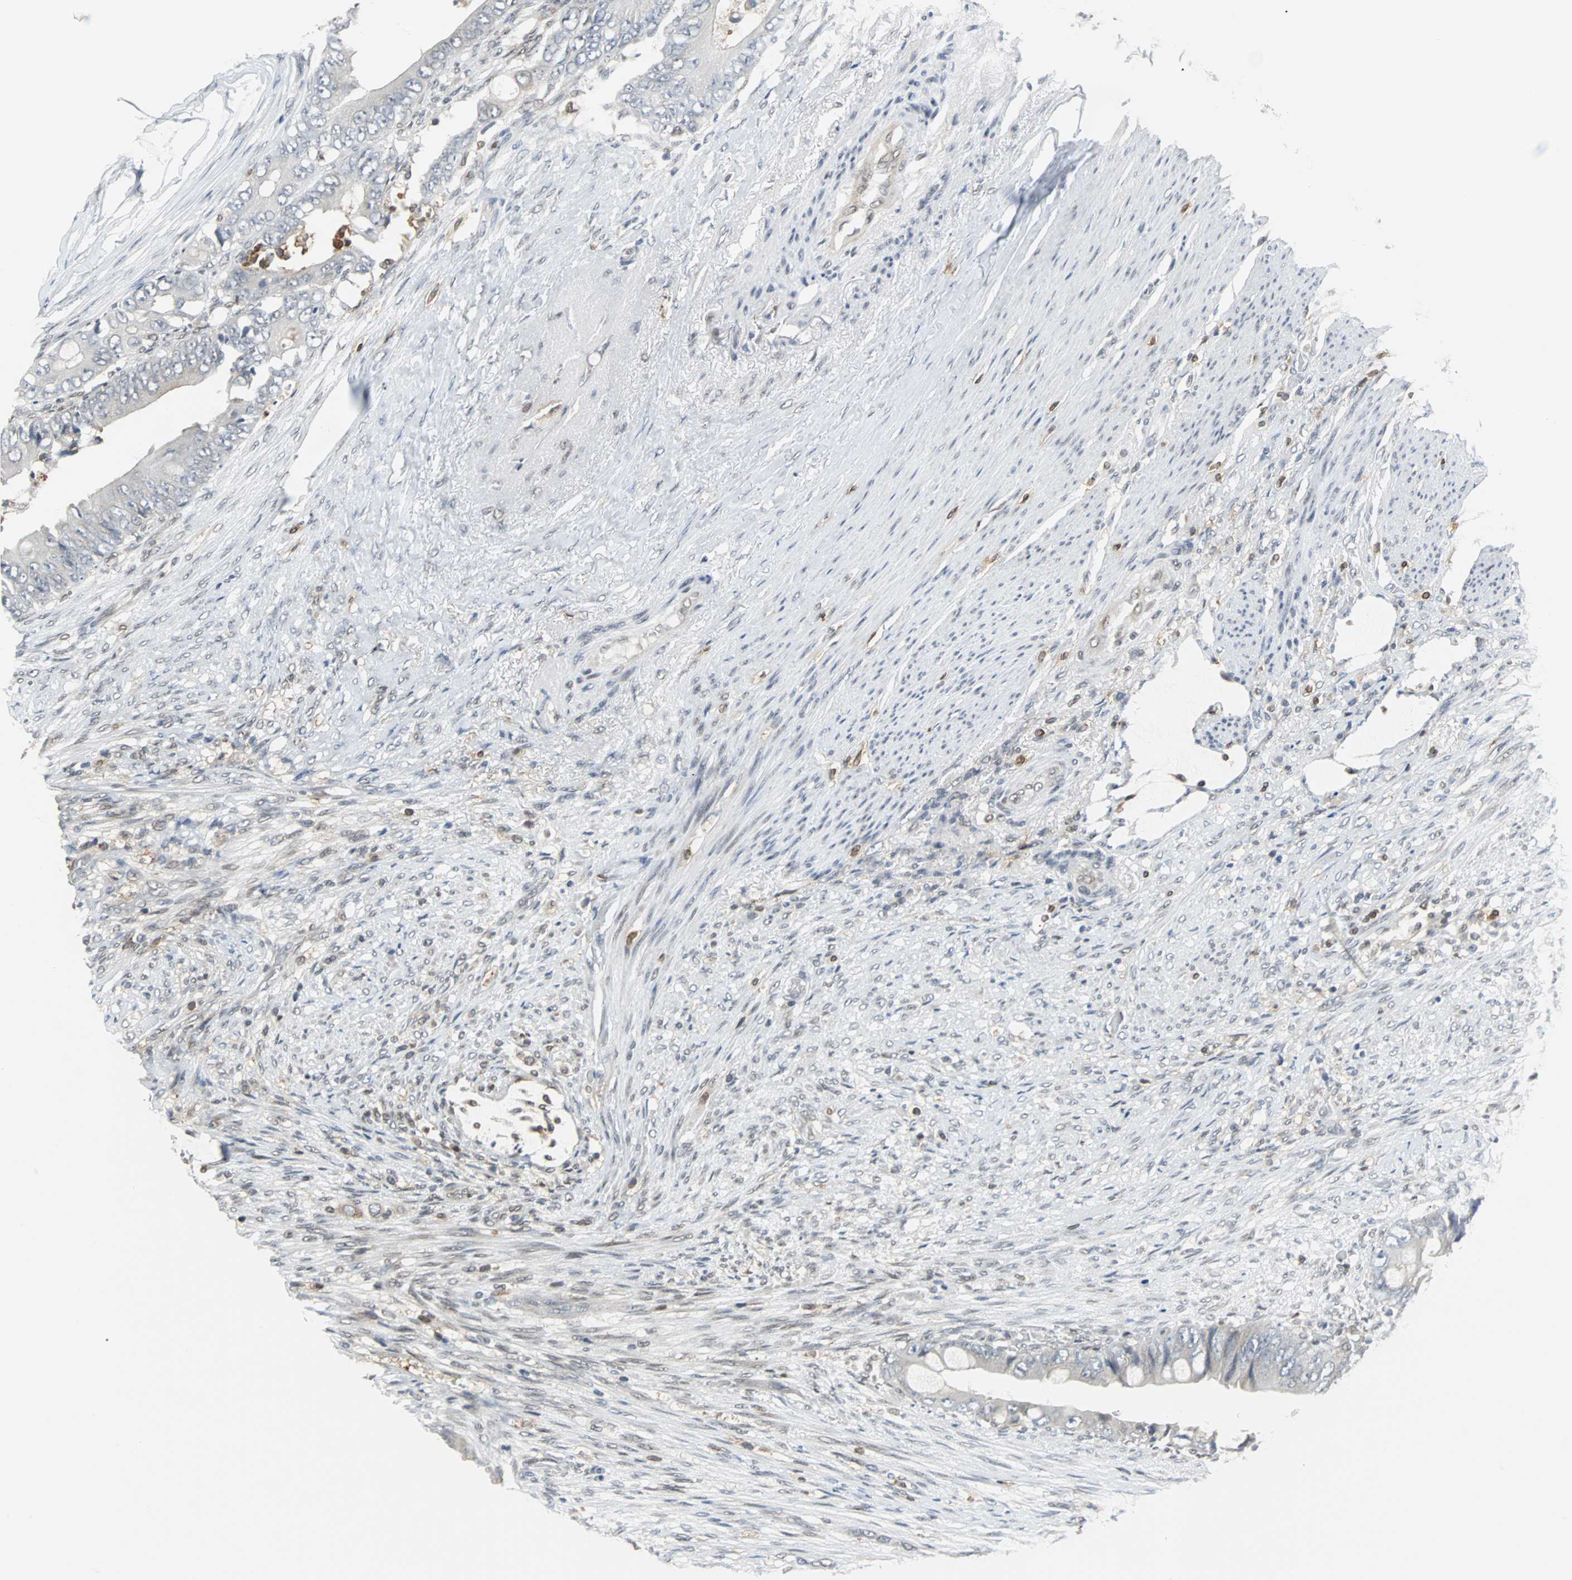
{"staining": {"intensity": "weak", "quantity": "25%-75%", "location": "cytoplasmic/membranous"}, "tissue": "colorectal cancer", "cell_type": "Tumor cells", "image_type": "cancer", "snomed": [{"axis": "morphology", "description": "Adenocarcinoma, NOS"}, {"axis": "topography", "description": "Rectum"}], "caption": "This is an image of immunohistochemistry staining of colorectal adenocarcinoma, which shows weak positivity in the cytoplasmic/membranous of tumor cells.", "gene": "SIRT1", "patient": {"sex": "female", "age": 77}}